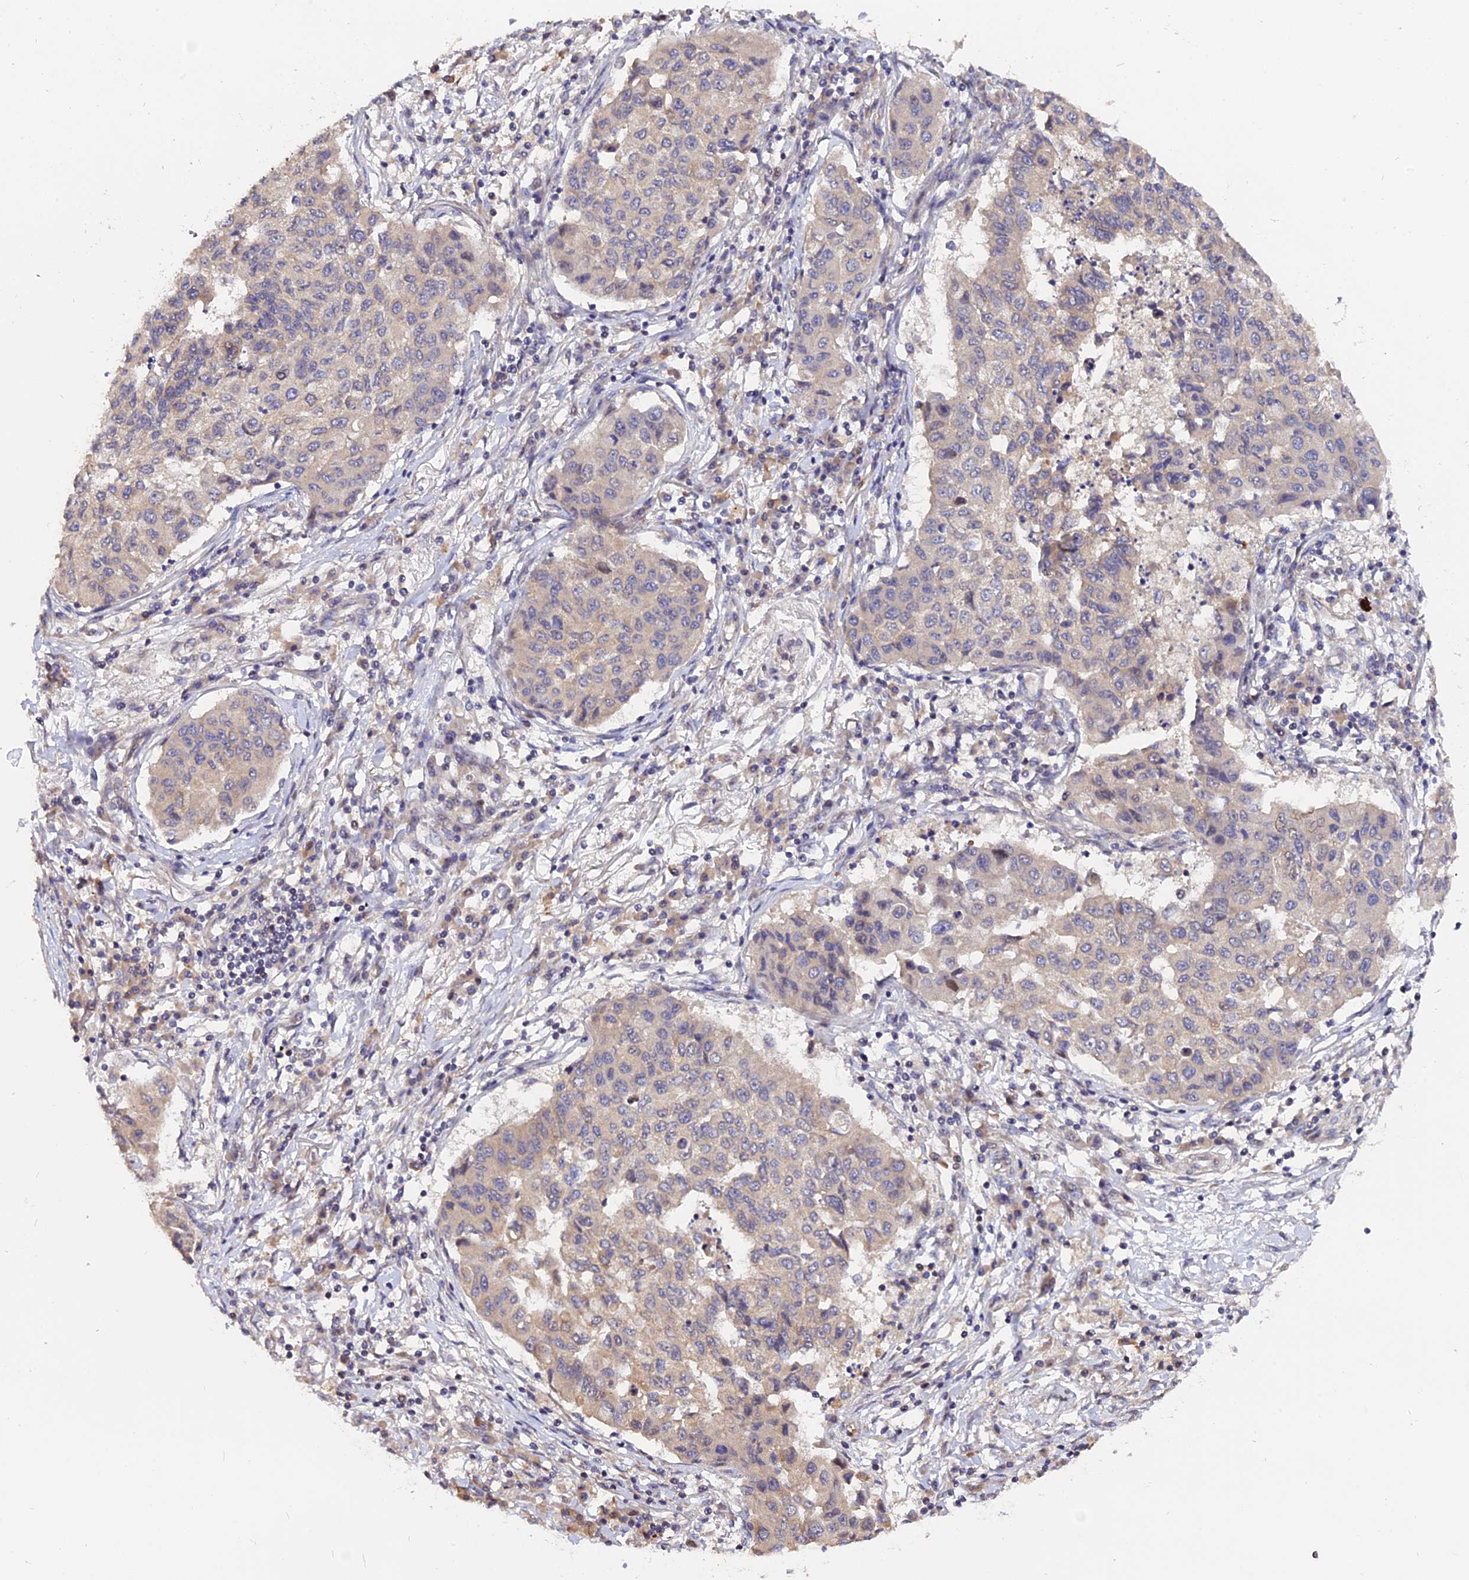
{"staining": {"intensity": "negative", "quantity": "none", "location": "none"}, "tissue": "lung cancer", "cell_type": "Tumor cells", "image_type": "cancer", "snomed": [{"axis": "morphology", "description": "Squamous cell carcinoma, NOS"}, {"axis": "topography", "description": "Lung"}], "caption": "Lung cancer (squamous cell carcinoma) stained for a protein using IHC reveals no positivity tumor cells.", "gene": "TRMT1", "patient": {"sex": "male", "age": 74}}